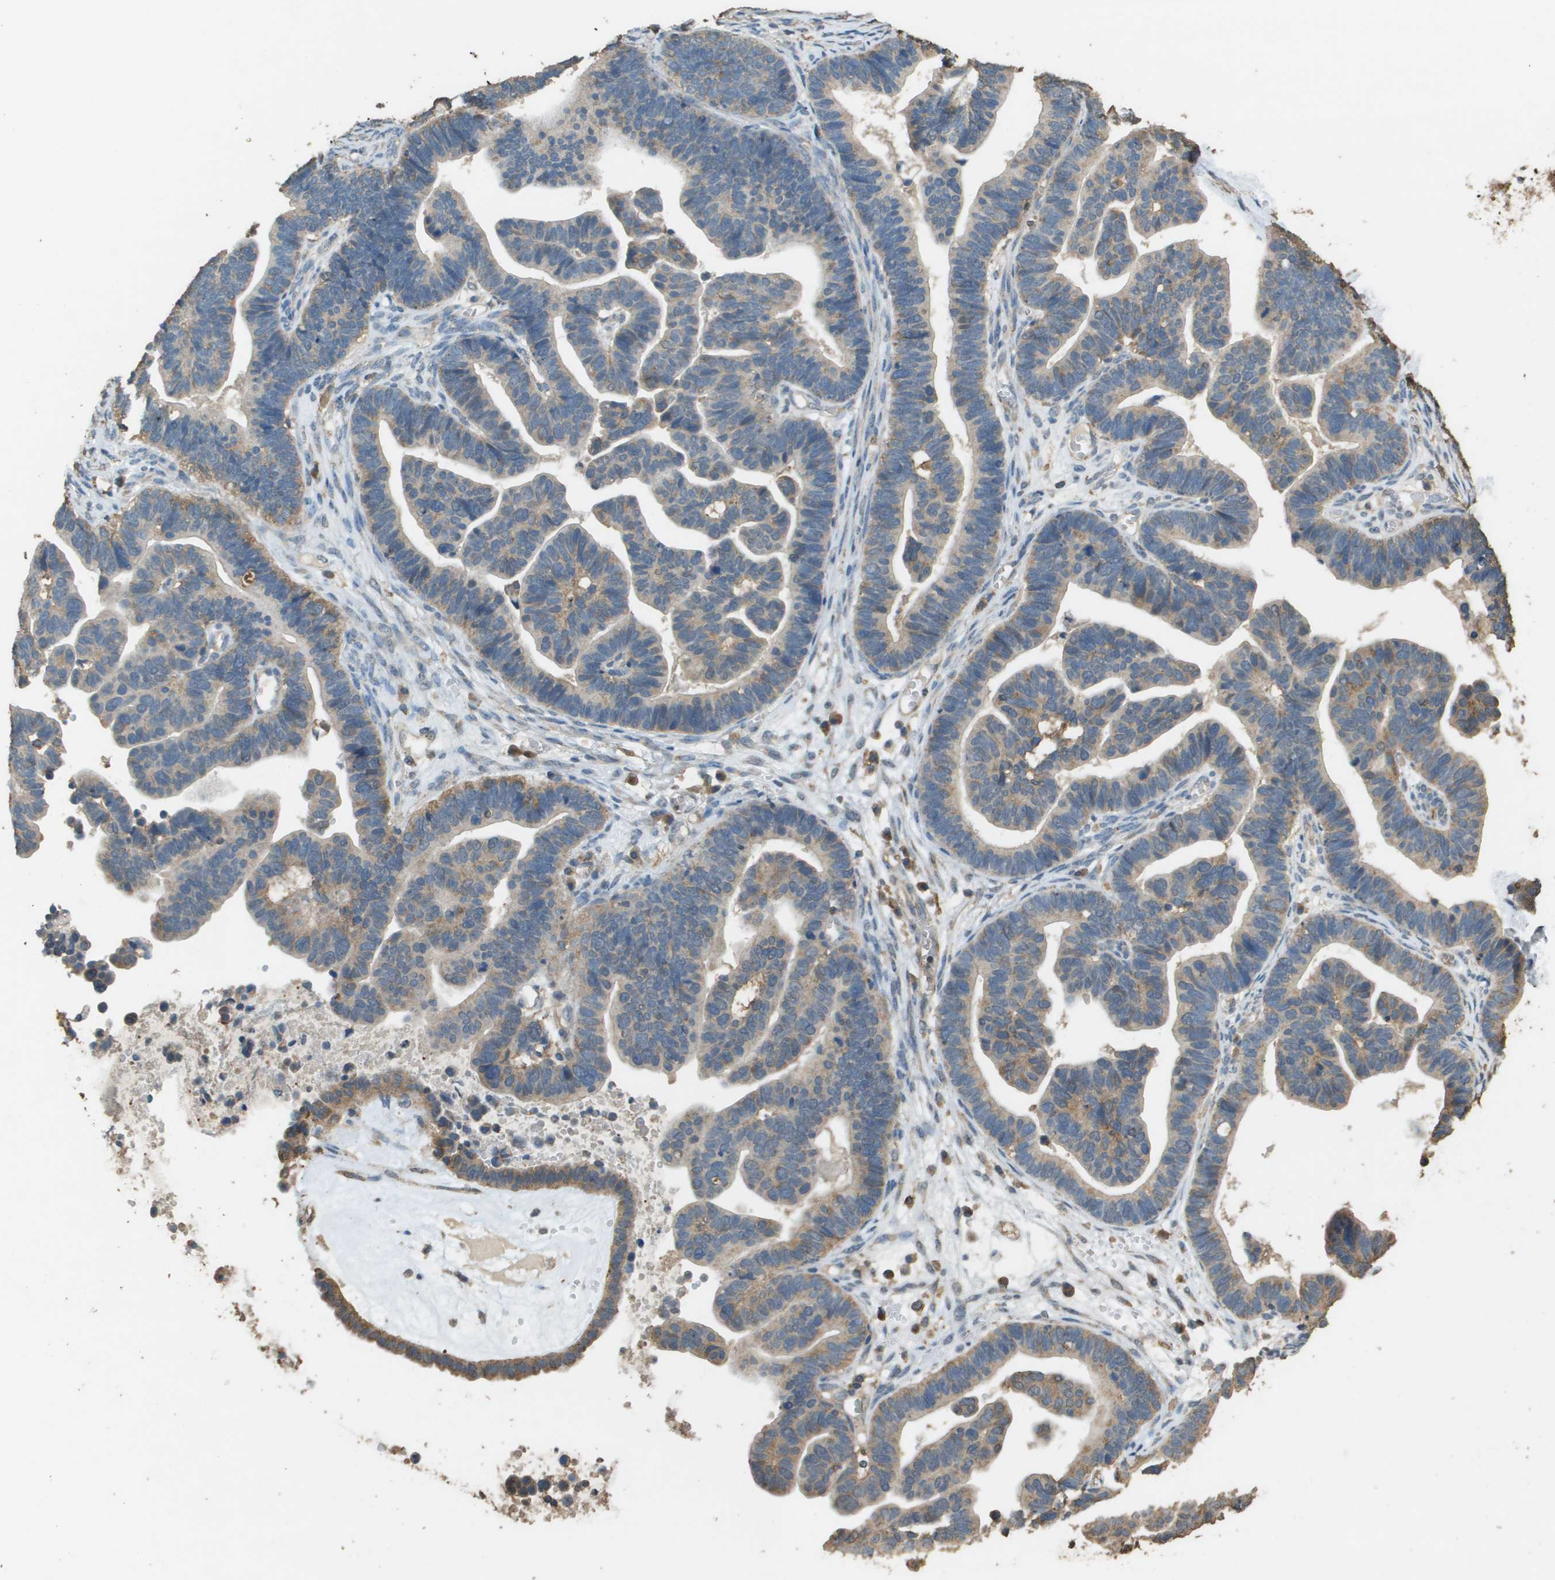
{"staining": {"intensity": "weak", "quantity": ">75%", "location": "cytoplasmic/membranous"}, "tissue": "ovarian cancer", "cell_type": "Tumor cells", "image_type": "cancer", "snomed": [{"axis": "morphology", "description": "Cystadenocarcinoma, serous, NOS"}, {"axis": "topography", "description": "Ovary"}], "caption": "Serous cystadenocarcinoma (ovarian) tissue displays weak cytoplasmic/membranous expression in approximately >75% of tumor cells Nuclei are stained in blue.", "gene": "MS4A7", "patient": {"sex": "female", "age": 56}}